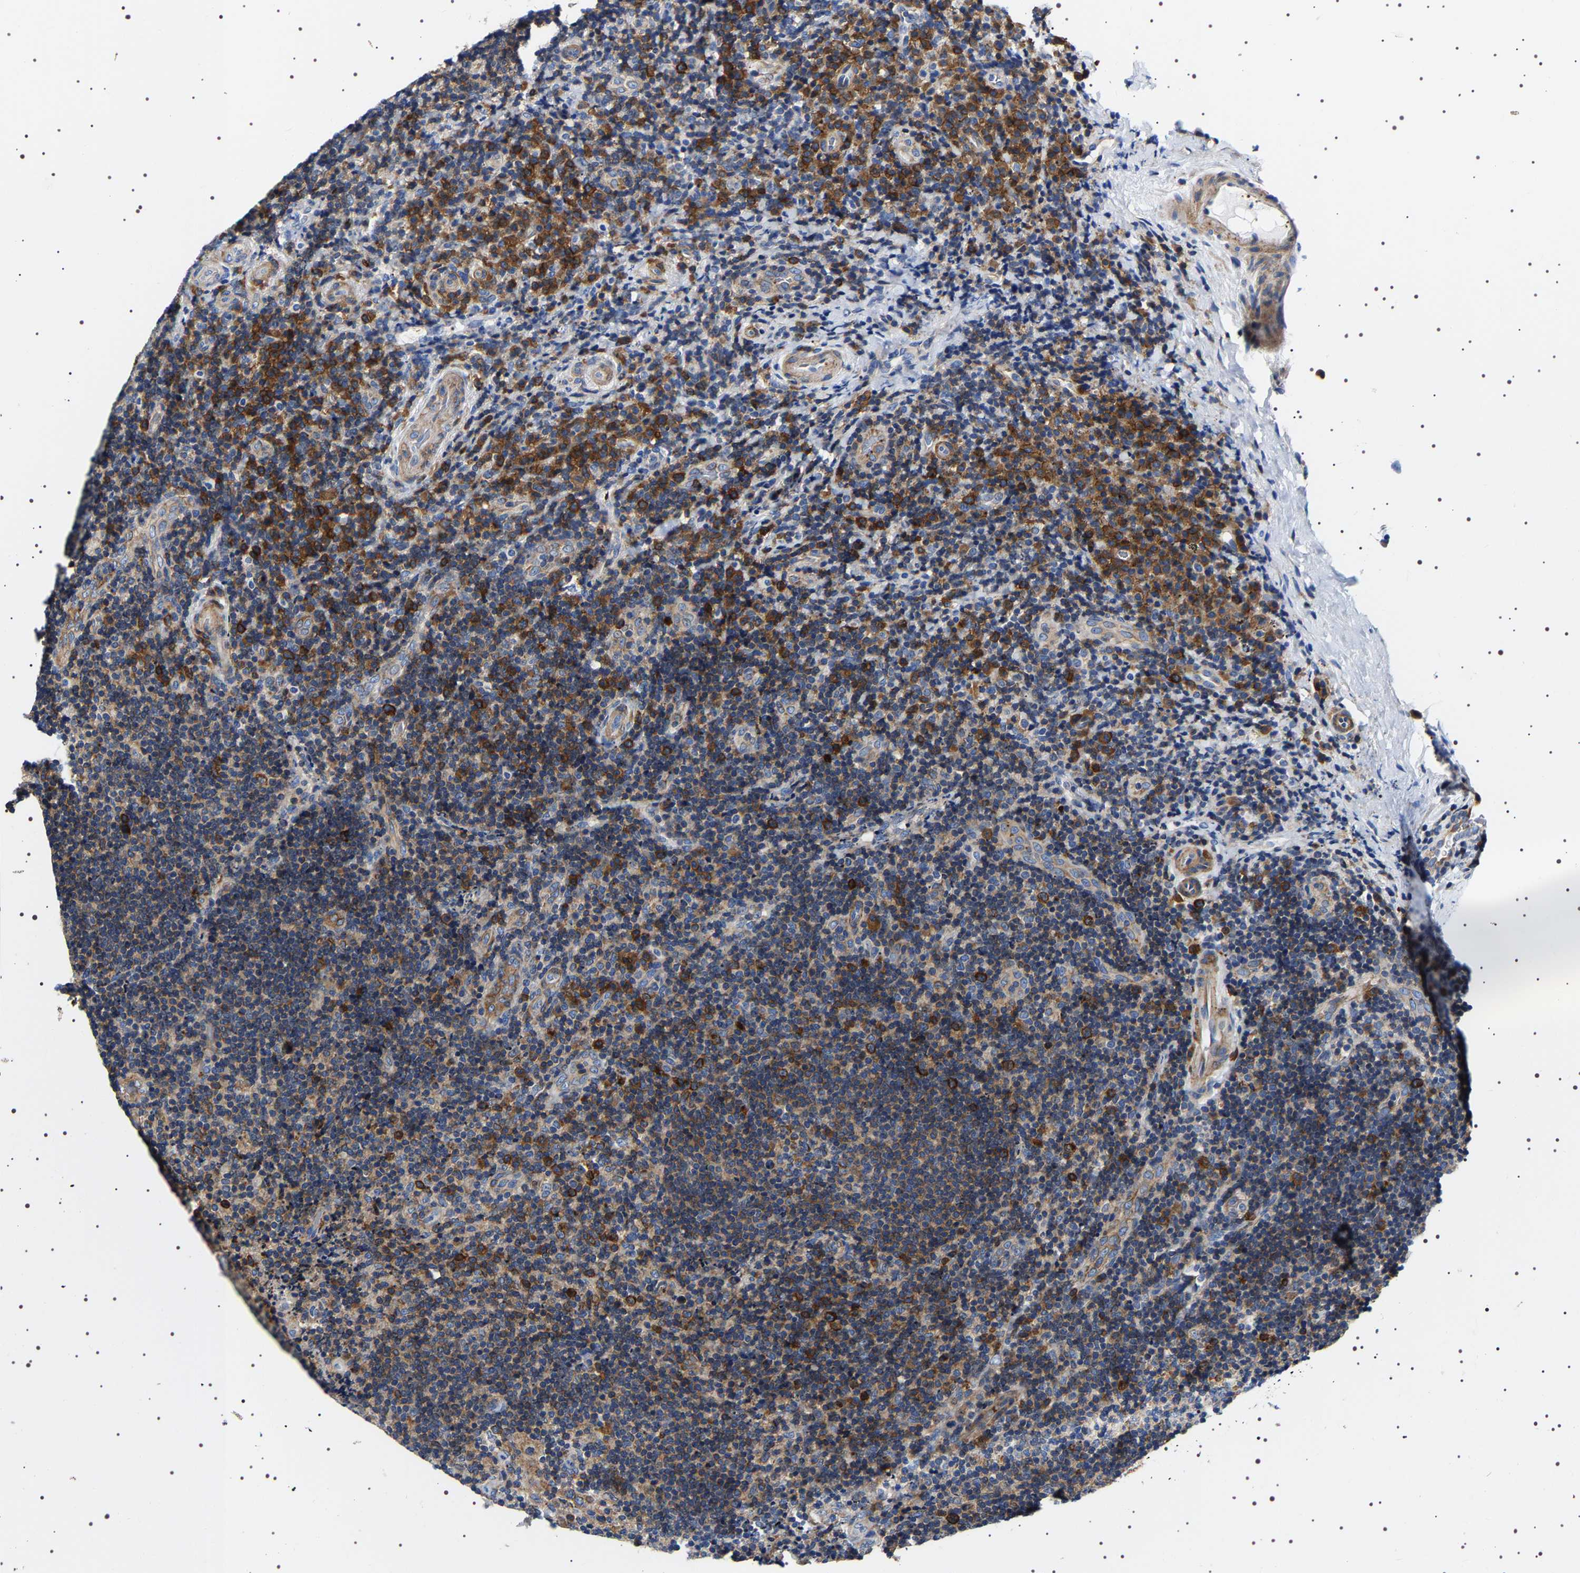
{"staining": {"intensity": "moderate", "quantity": ">75%", "location": "cytoplasmic/membranous"}, "tissue": "lymphoma", "cell_type": "Tumor cells", "image_type": "cancer", "snomed": [{"axis": "morphology", "description": "Malignant lymphoma, non-Hodgkin's type, High grade"}, {"axis": "topography", "description": "Tonsil"}], "caption": "Malignant lymphoma, non-Hodgkin's type (high-grade) was stained to show a protein in brown. There is medium levels of moderate cytoplasmic/membranous positivity in about >75% of tumor cells.", "gene": "SQLE", "patient": {"sex": "female", "age": 36}}